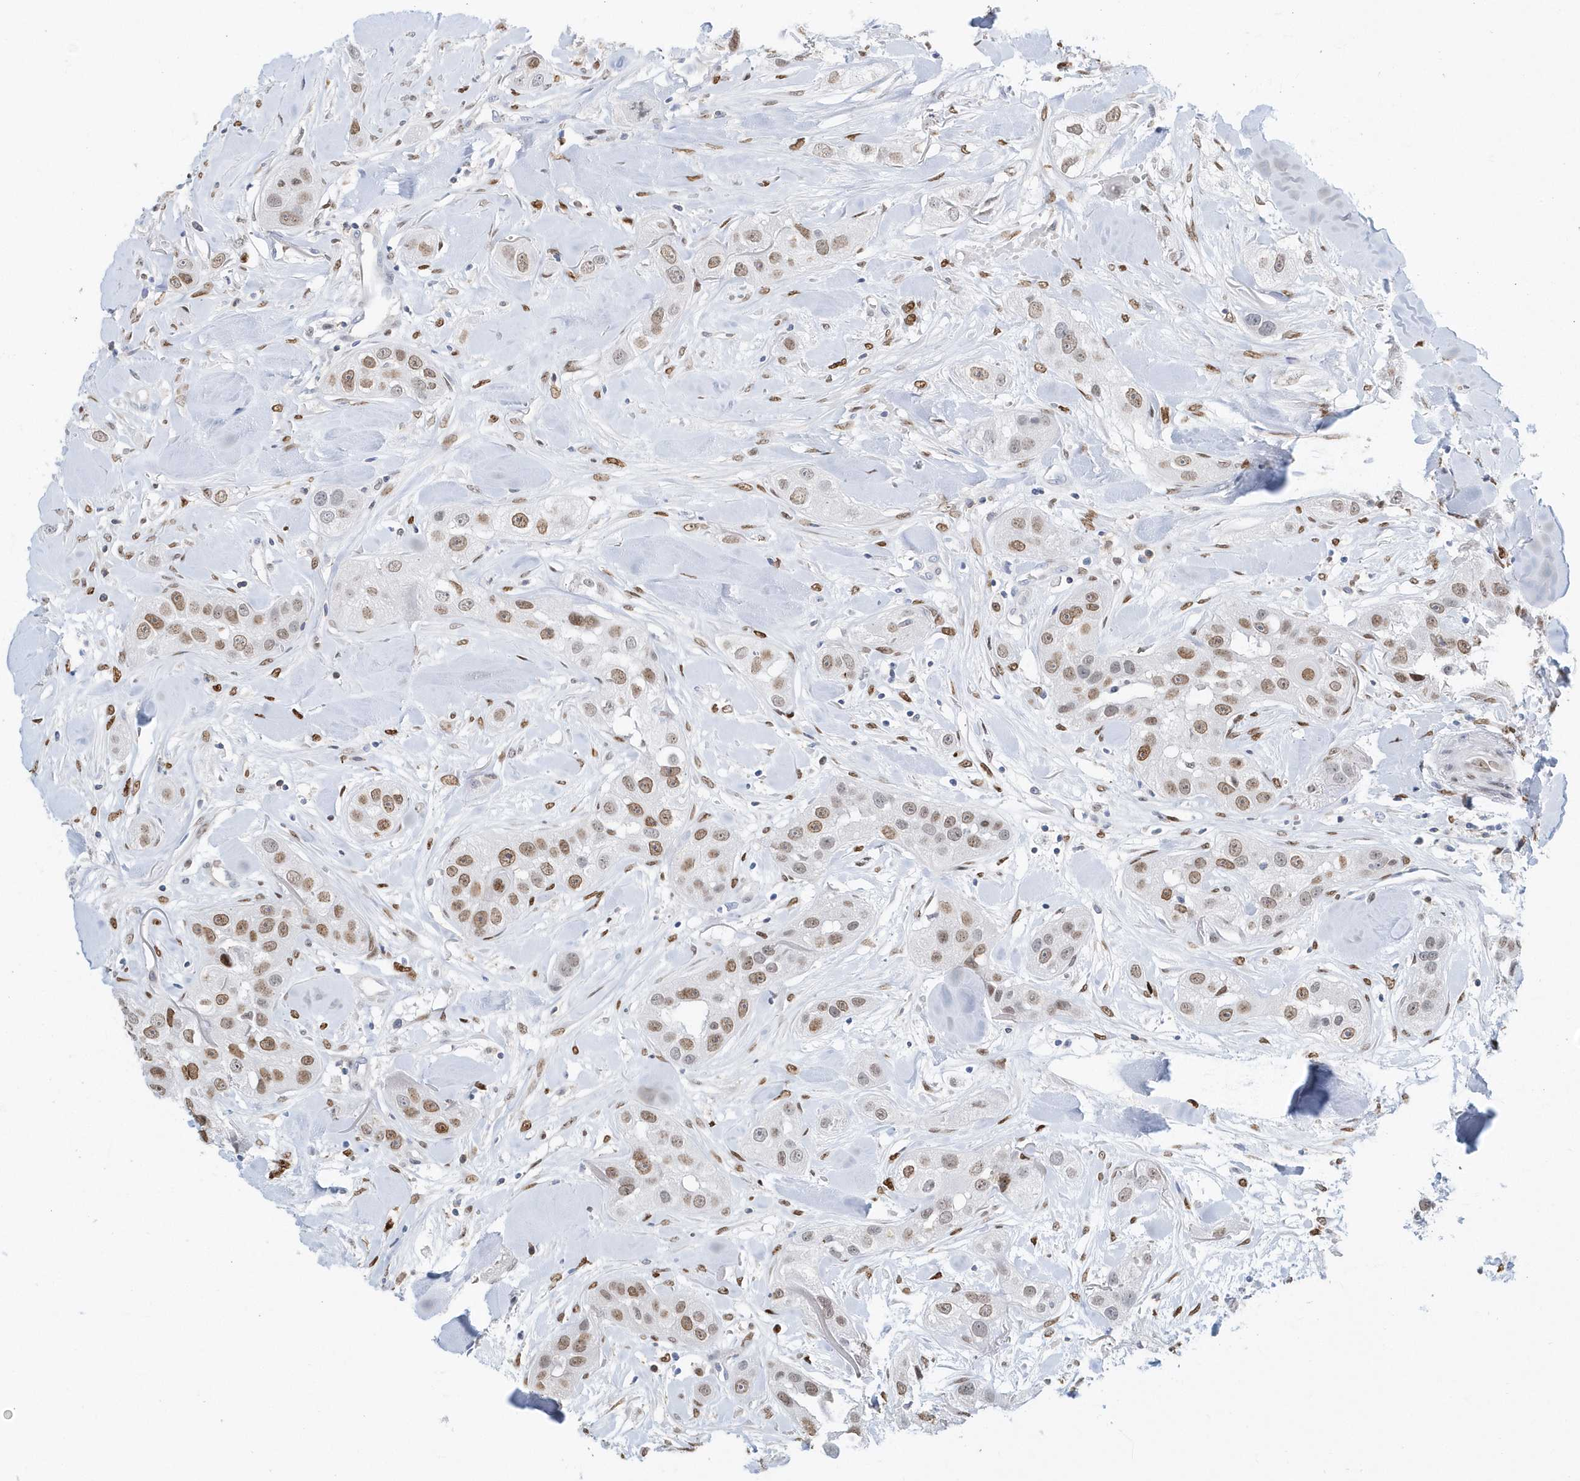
{"staining": {"intensity": "moderate", "quantity": "25%-75%", "location": "nuclear"}, "tissue": "head and neck cancer", "cell_type": "Tumor cells", "image_type": "cancer", "snomed": [{"axis": "morphology", "description": "Normal tissue, NOS"}, {"axis": "morphology", "description": "Squamous cell carcinoma, NOS"}, {"axis": "topography", "description": "Skeletal muscle"}, {"axis": "topography", "description": "Head-Neck"}], "caption": "A photomicrograph showing moderate nuclear positivity in about 25%-75% of tumor cells in head and neck cancer (squamous cell carcinoma), as visualized by brown immunohistochemical staining.", "gene": "MACROH2A2", "patient": {"sex": "male", "age": 51}}